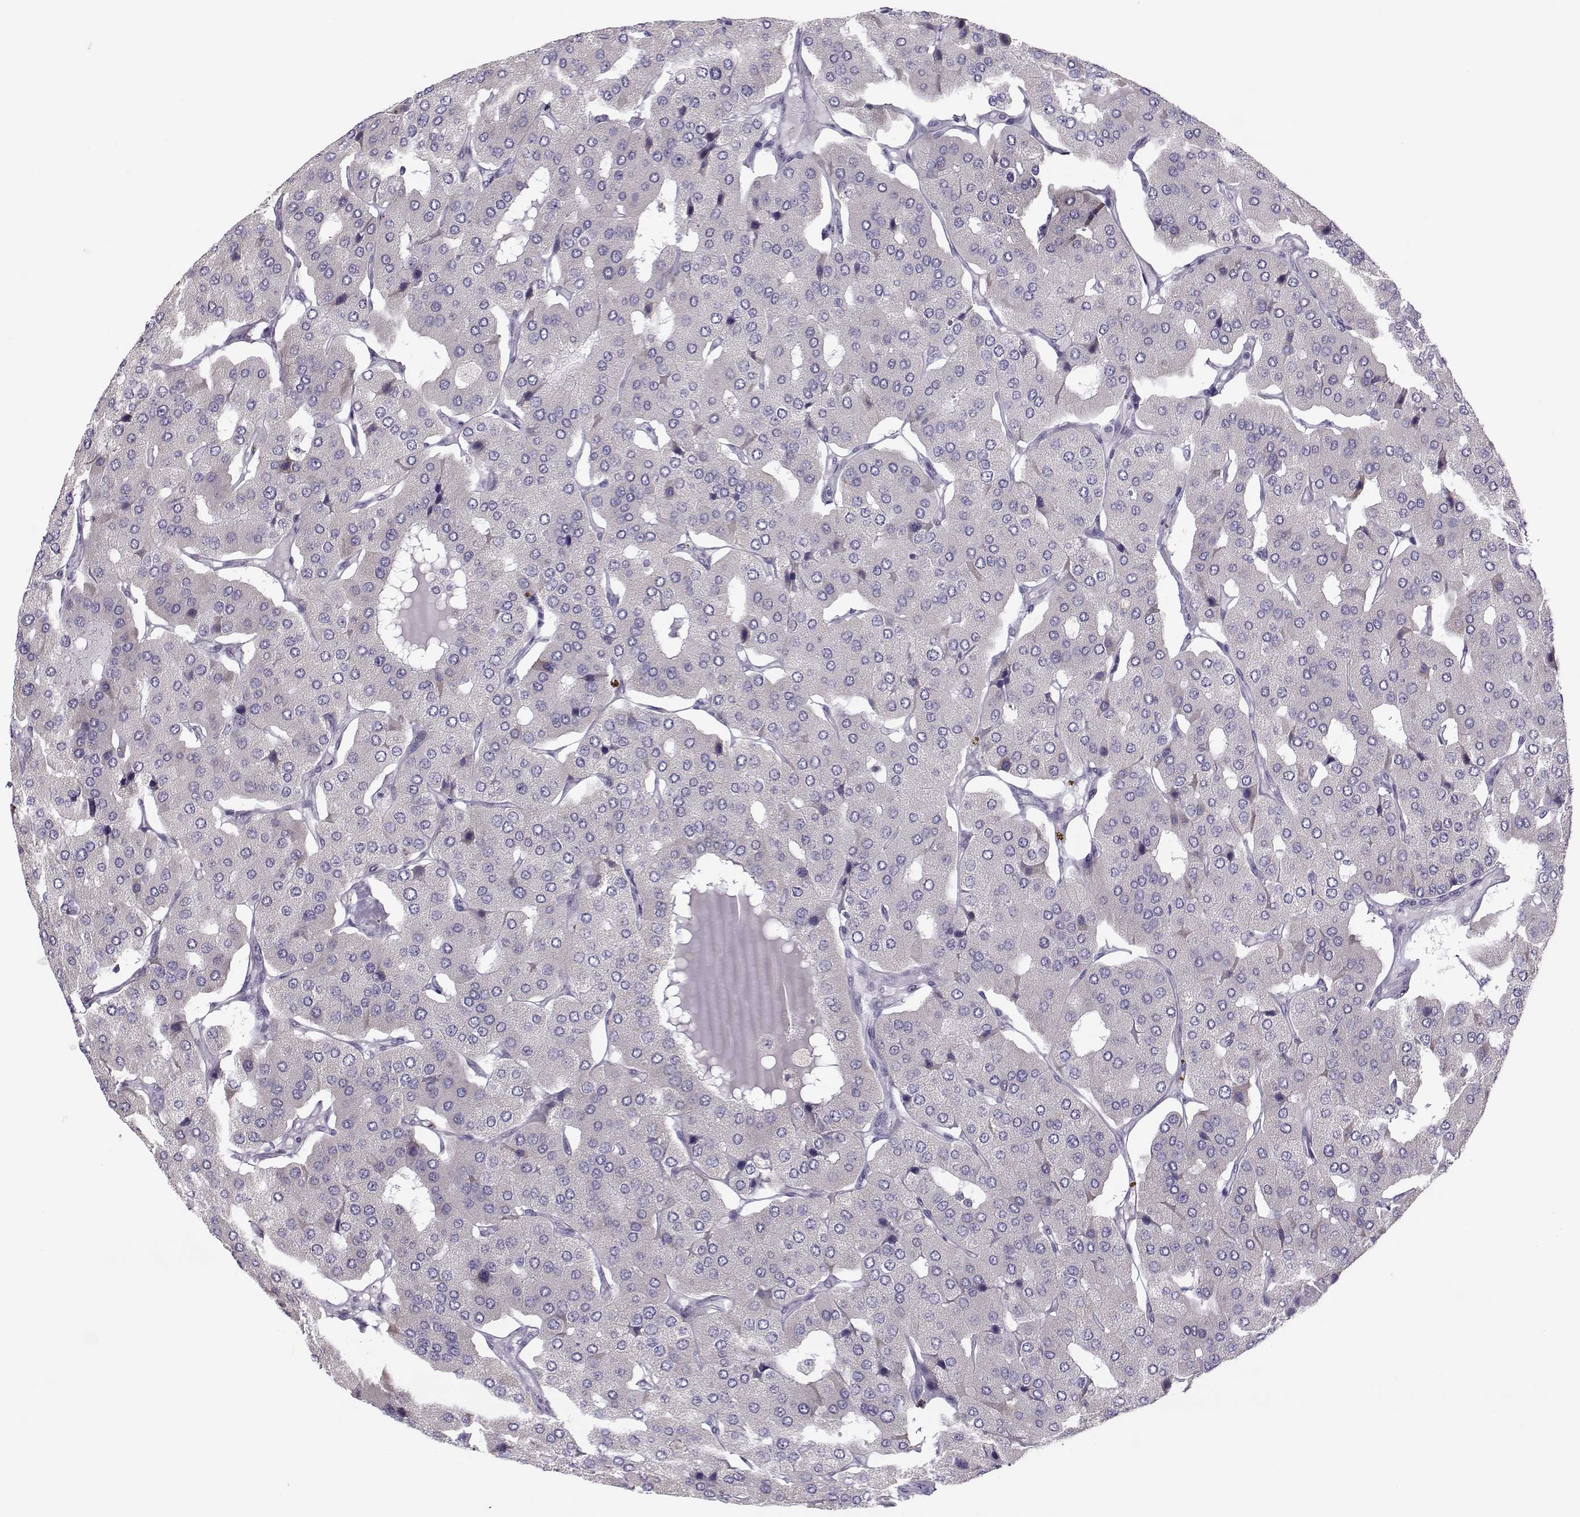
{"staining": {"intensity": "negative", "quantity": "none", "location": "none"}, "tissue": "parathyroid gland", "cell_type": "Glandular cells", "image_type": "normal", "snomed": [{"axis": "morphology", "description": "Normal tissue, NOS"}, {"axis": "morphology", "description": "Adenoma, NOS"}, {"axis": "topography", "description": "Parathyroid gland"}], "caption": "DAB (3,3'-diaminobenzidine) immunohistochemical staining of benign human parathyroid gland exhibits no significant expression in glandular cells.", "gene": "KLF17", "patient": {"sex": "female", "age": 86}}